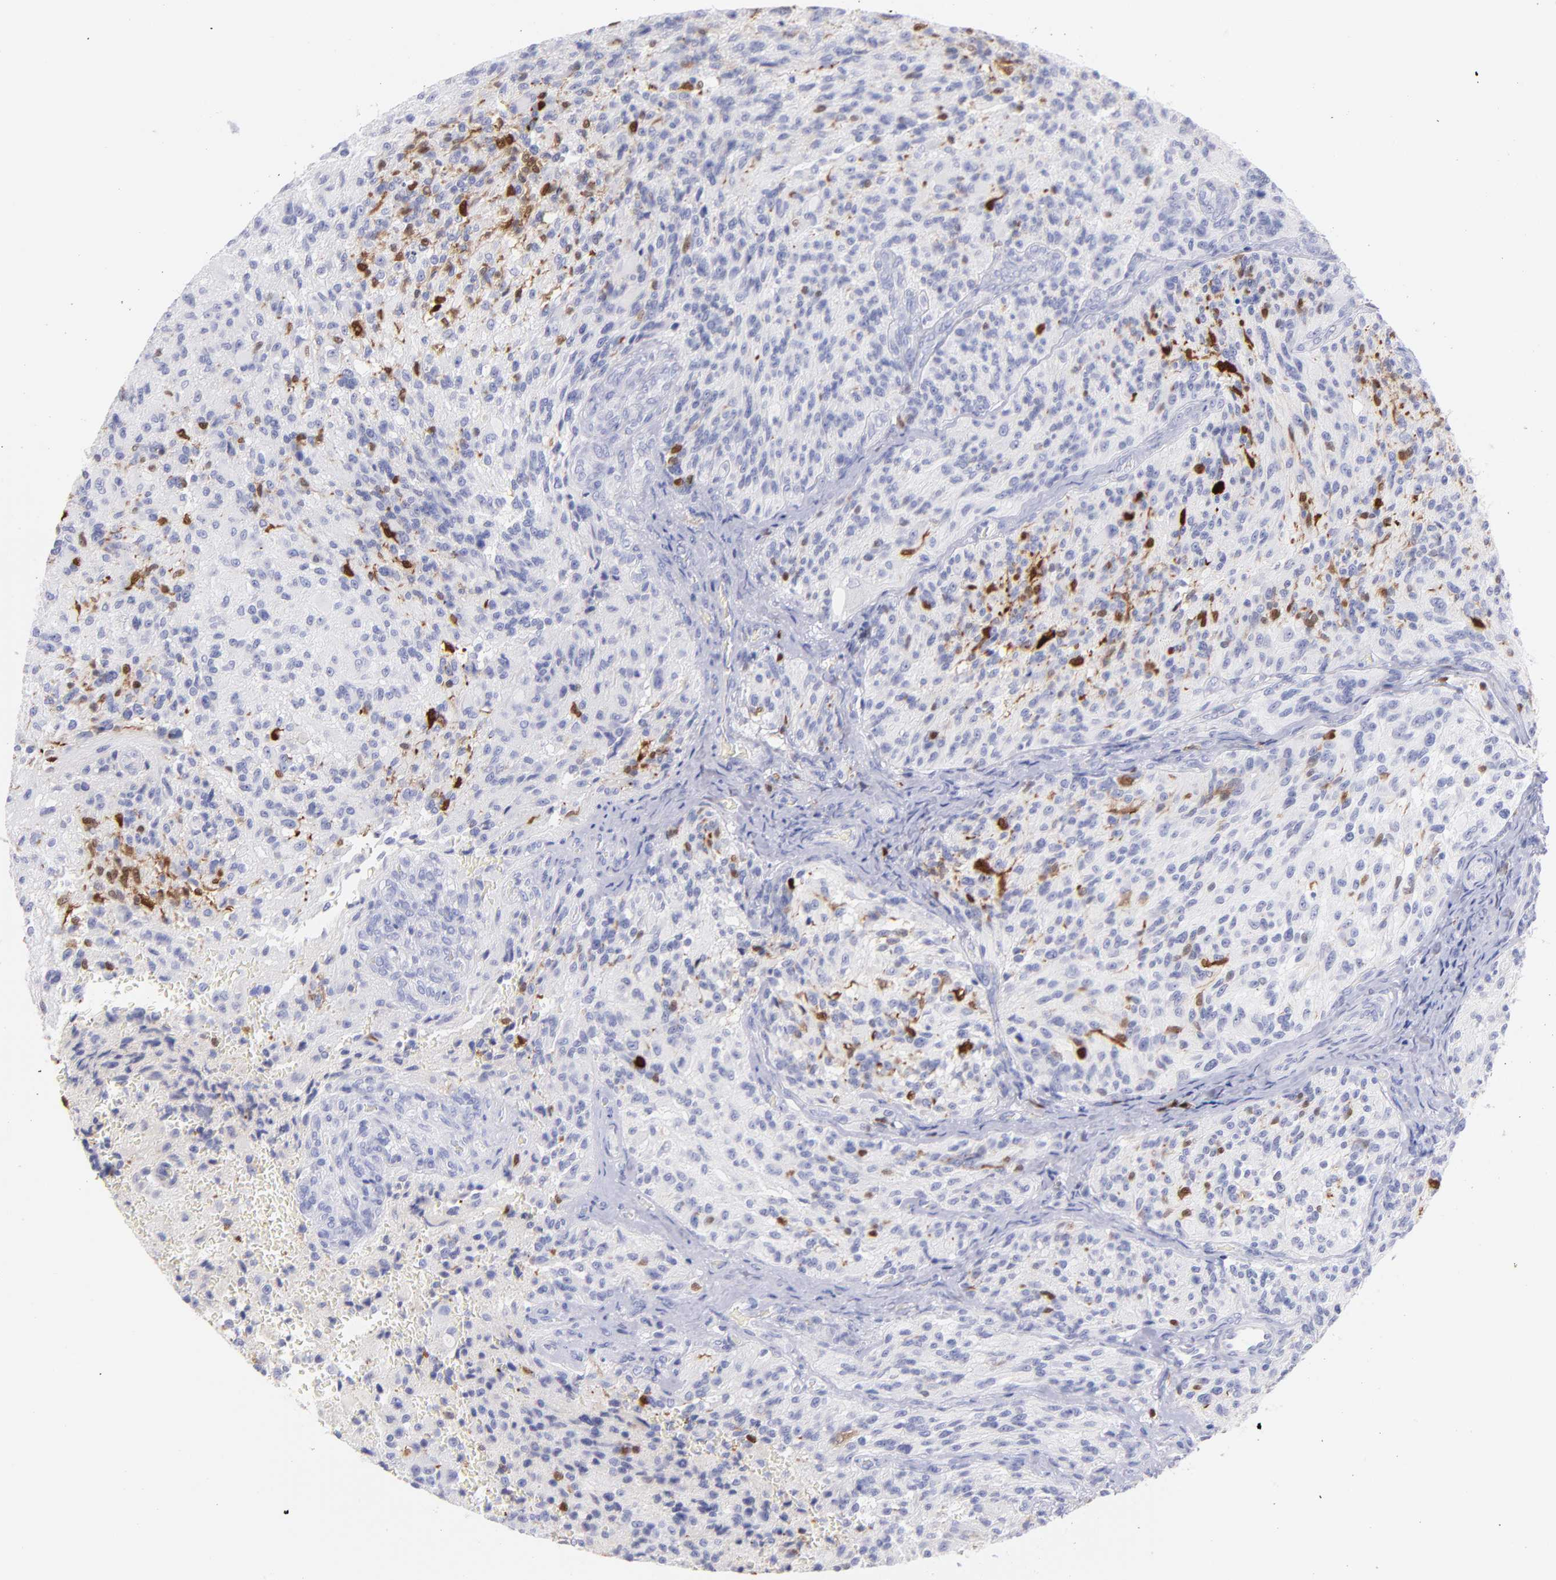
{"staining": {"intensity": "negative", "quantity": "none", "location": "none"}, "tissue": "glioma", "cell_type": "Tumor cells", "image_type": "cancer", "snomed": [{"axis": "morphology", "description": "Normal tissue, NOS"}, {"axis": "morphology", "description": "Glioma, malignant, High grade"}, {"axis": "topography", "description": "Cerebral cortex"}], "caption": "There is no significant staining in tumor cells of glioma.", "gene": "SCGN", "patient": {"sex": "male", "age": 56}}